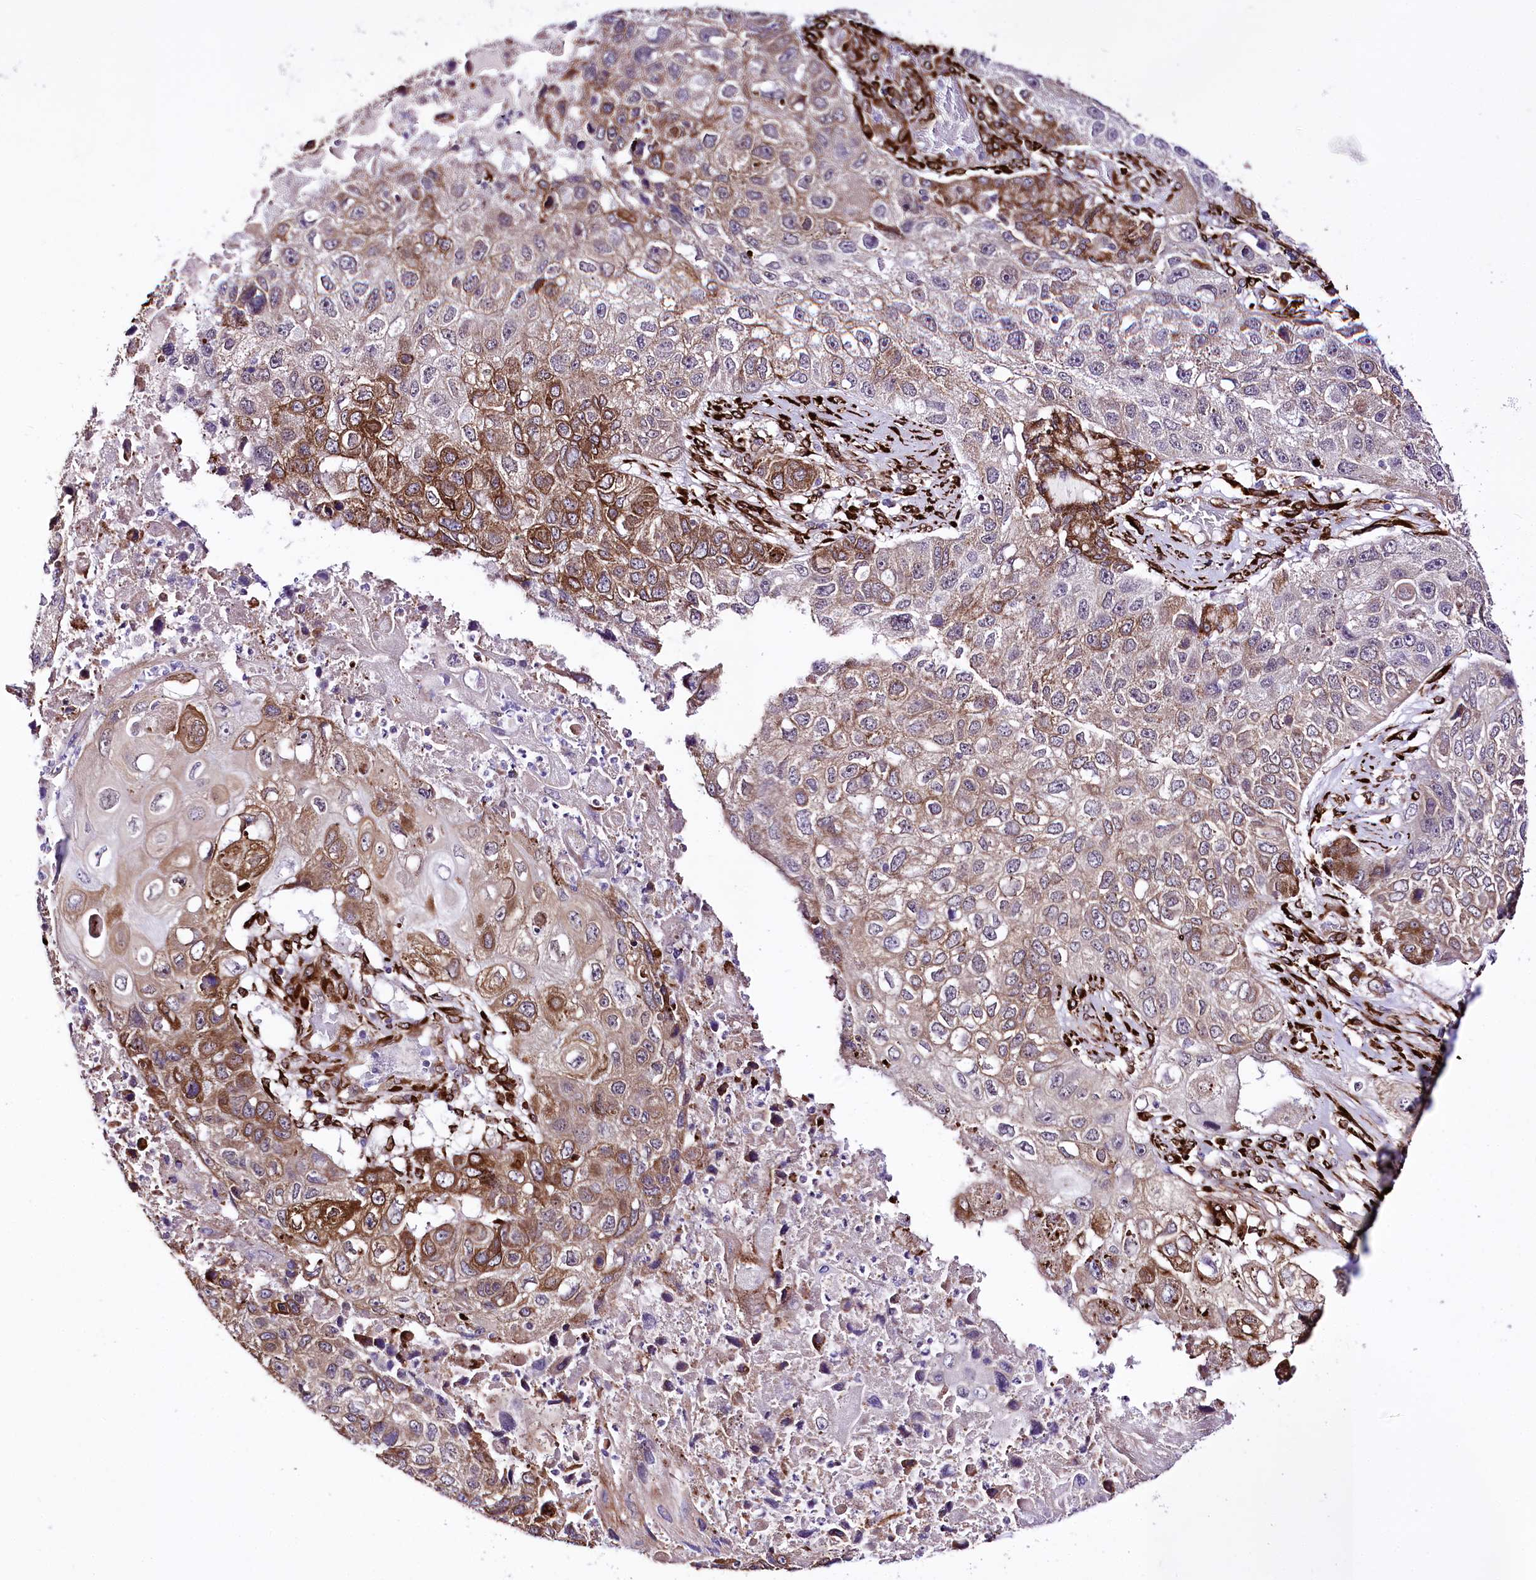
{"staining": {"intensity": "moderate", "quantity": "25%-75%", "location": "cytoplasmic/membranous"}, "tissue": "lung cancer", "cell_type": "Tumor cells", "image_type": "cancer", "snomed": [{"axis": "morphology", "description": "Squamous cell carcinoma, NOS"}, {"axis": "topography", "description": "Lung"}], "caption": "Lung cancer stained with a protein marker reveals moderate staining in tumor cells.", "gene": "WWC1", "patient": {"sex": "male", "age": 61}}